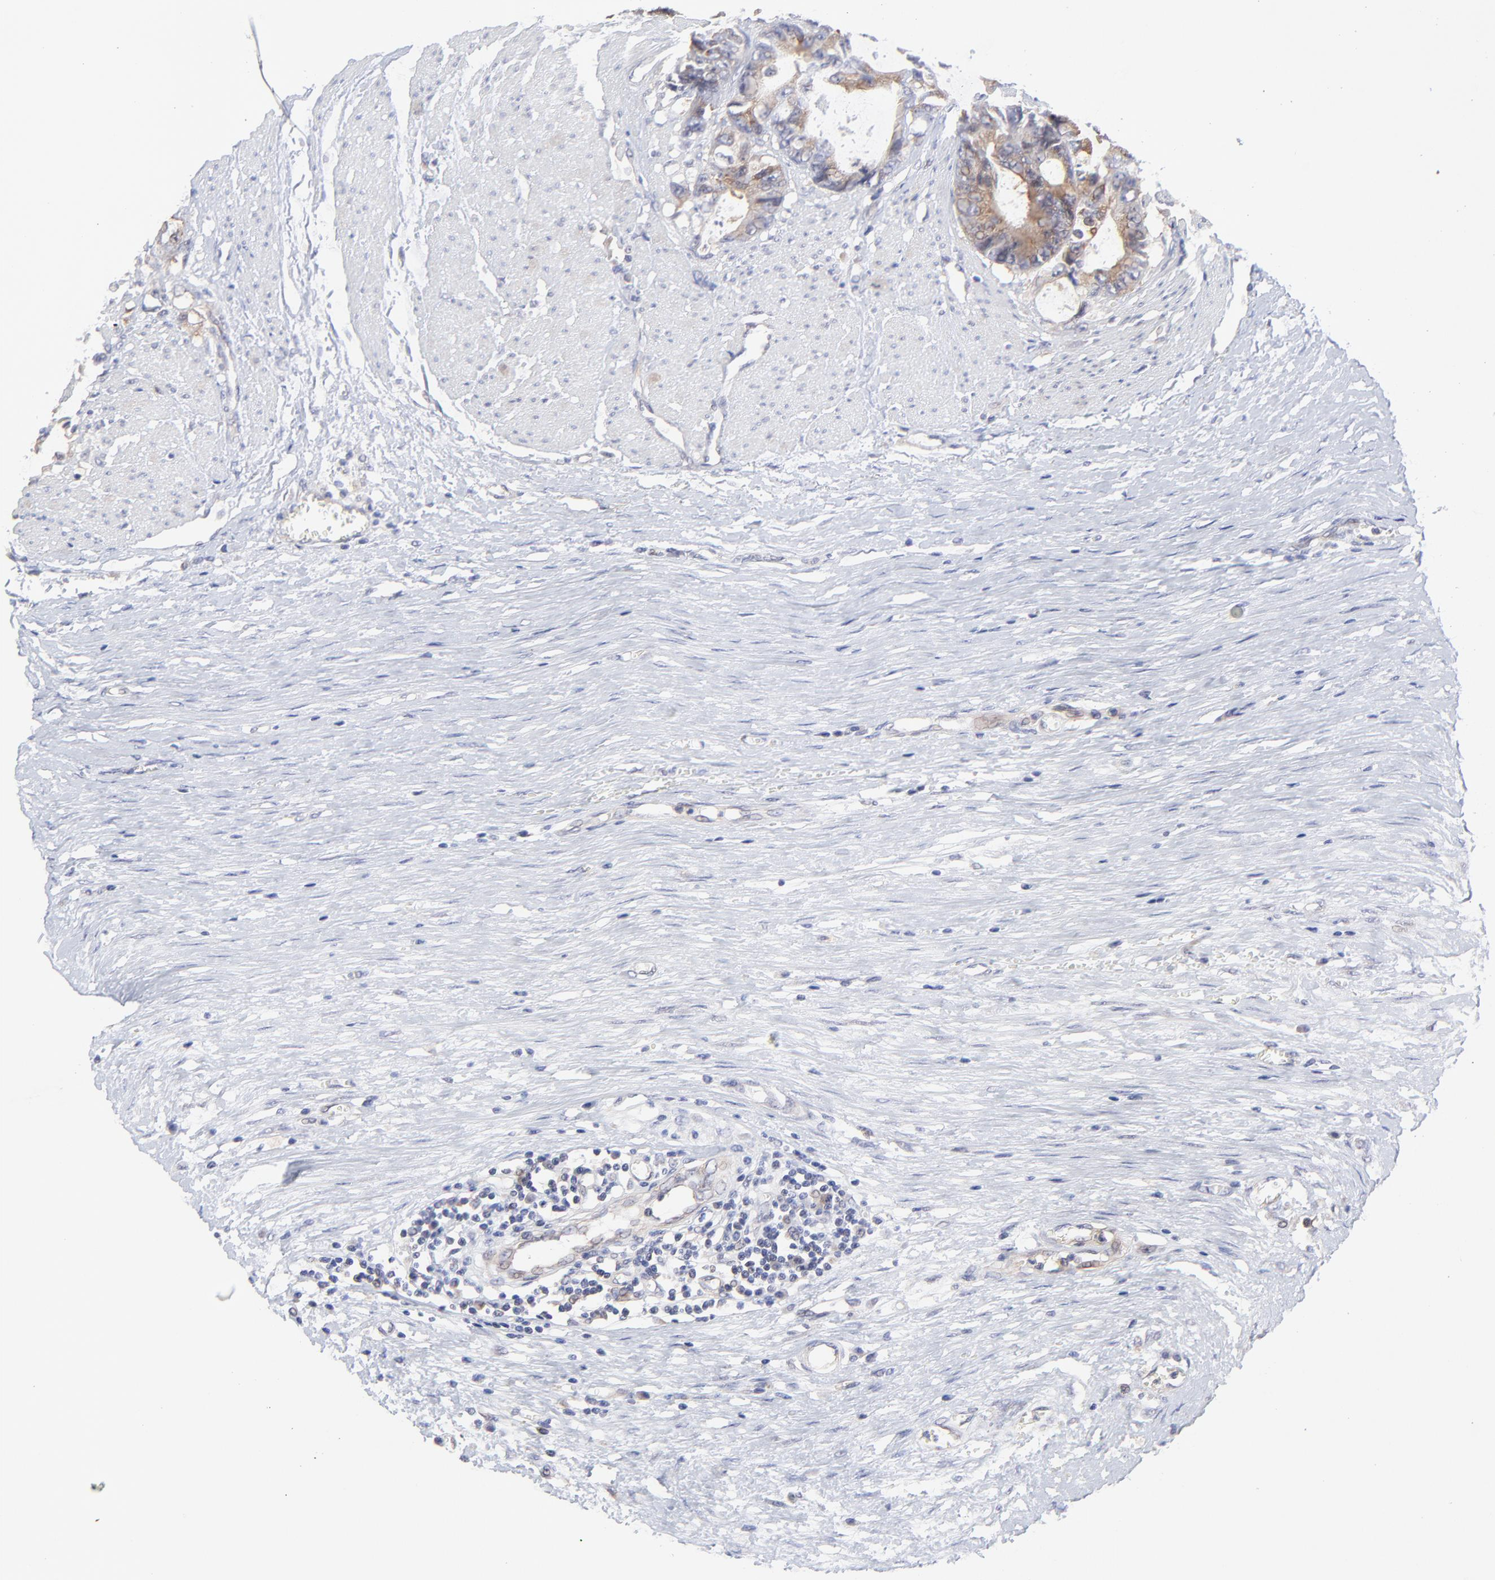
{"staining": {"intensity": "moderate", "quantity": ">75%", "location": "cytoplasmic/membranous"}, "tissue": "colorectal cancer", "cell_type": "Tumor cells", "image_type": "cancer", "snomed": [{"axis": "morphology", "description": "Adenocarcinoma, NOS"}, {"axis": "topography", "description": "Rectum"}], "caption": "The histopathology image shows a brown stain indicating the presence of a protein in the cytoplasmic/membranous of tumor cells in colorectal cancer (adenocarcinoma).", "gene": "GART", "patient": {"sex": "female", "age": 98}}